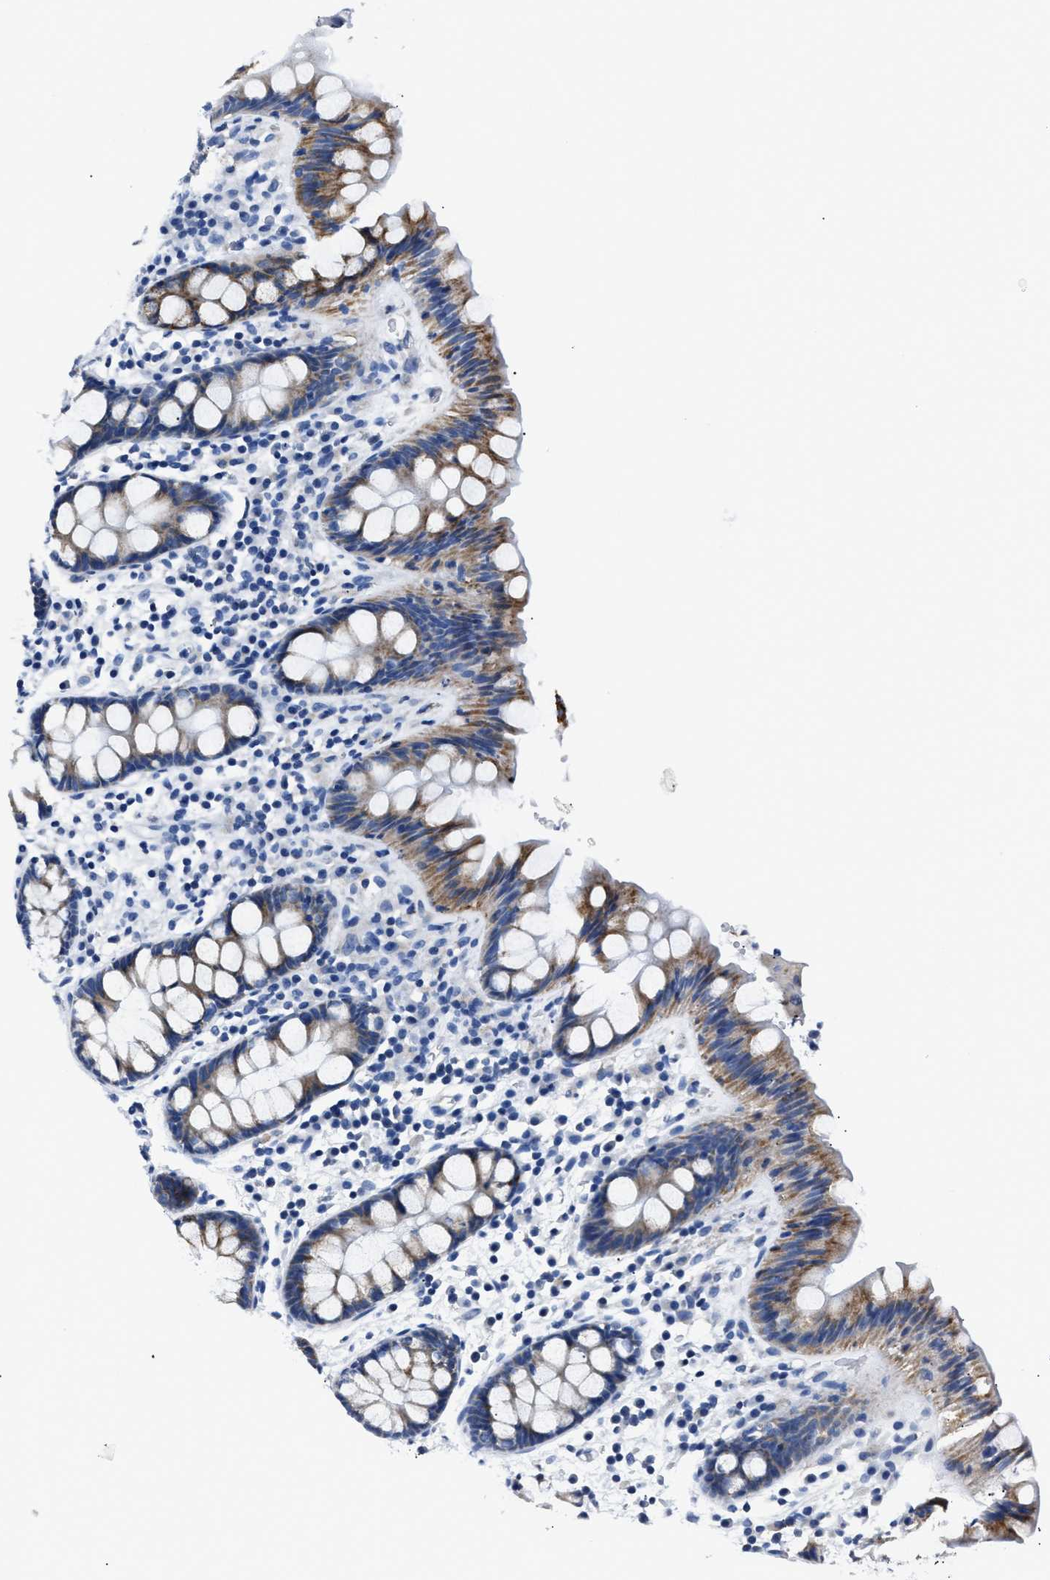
{"staining": {"intensity": "negative", "quantity": "none", "location": "none"}, "tissue": "colon", "cell_type": "Endothelial cells", "image_type": "normal", "snomed": [{"axis": "morphology", "description": "Normal tissue, NOS"}, {"axis": "topography", "description": "Colon"}], "caption": "Immunohistochemistry image of benign colon: human colon stained with DAB reveals no significant protein positivity in endothelial cells.", "gene": "AMACR", "patient": {"sex": "female", "age": 80}}